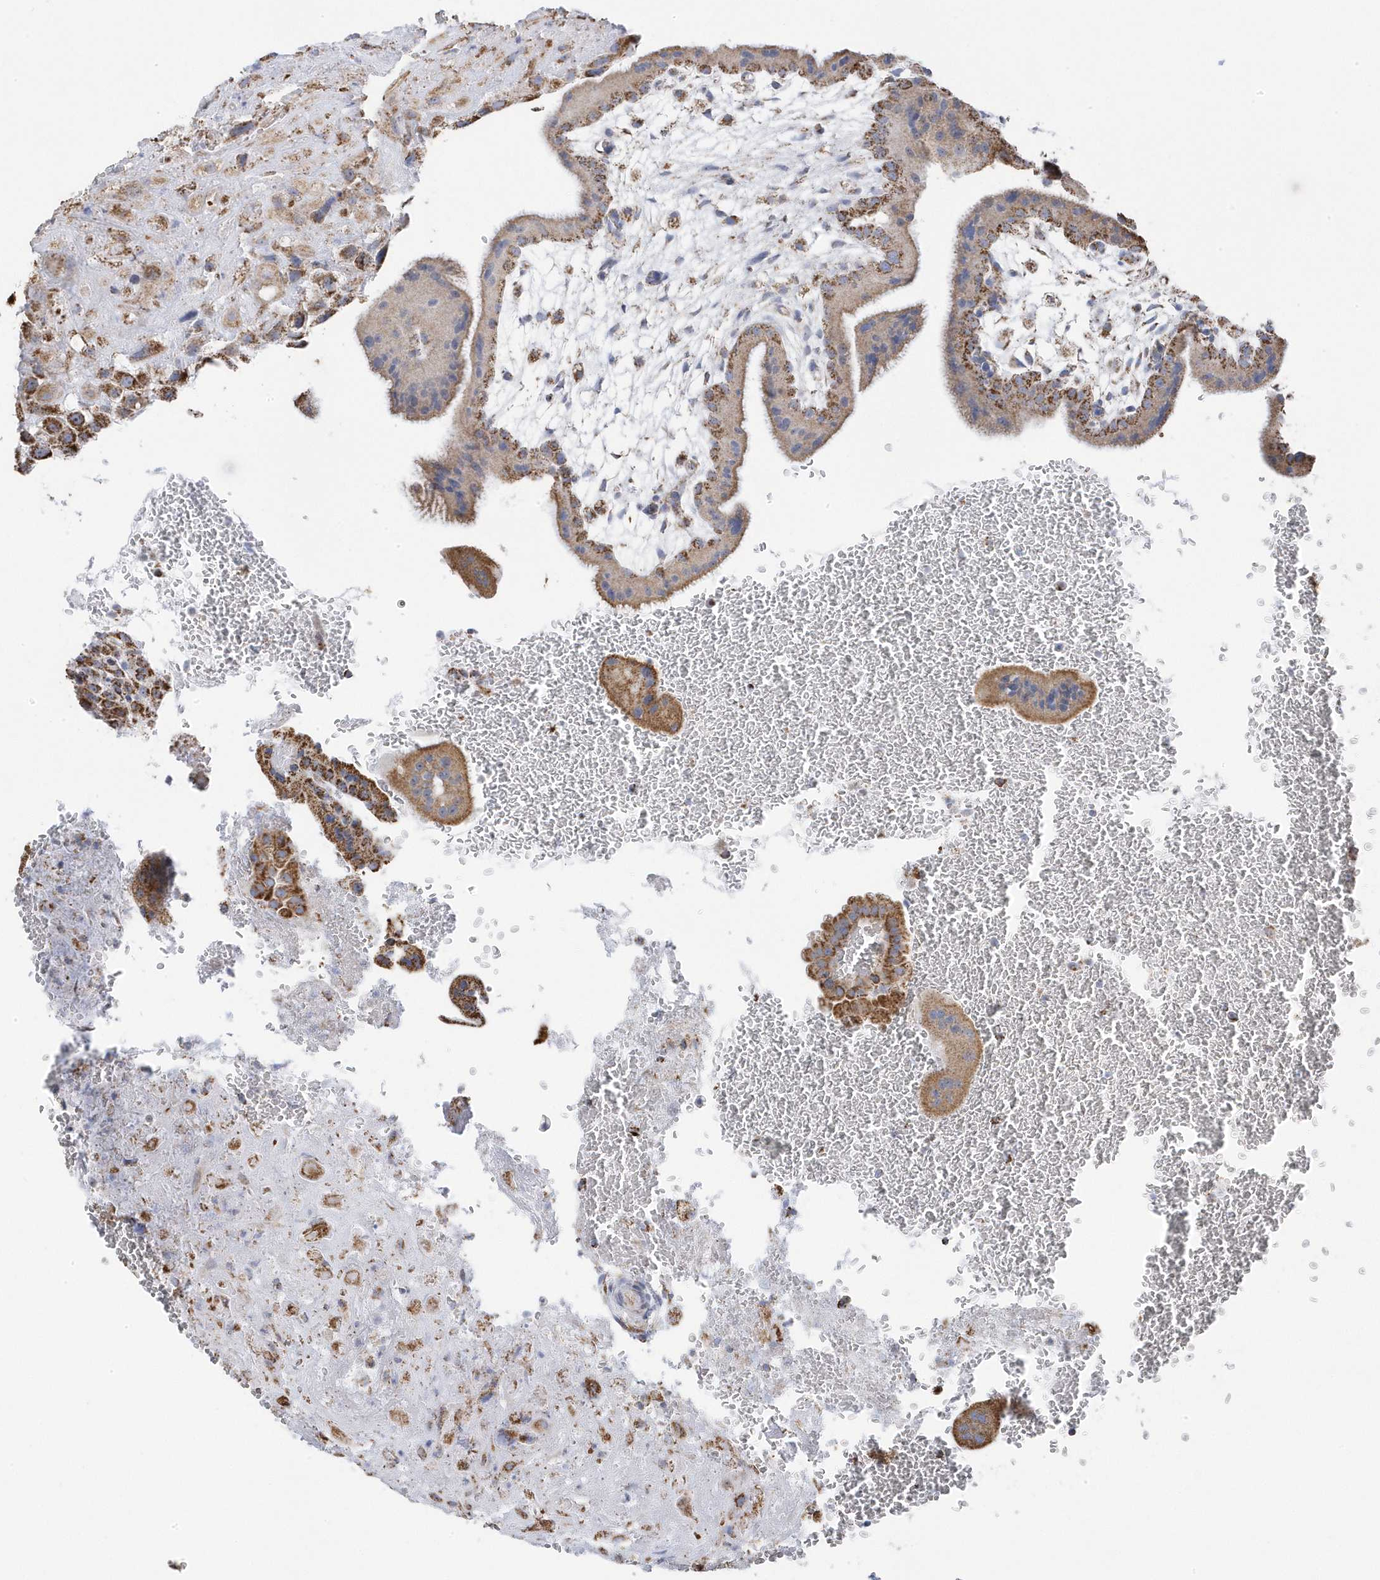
{"staining": {"intensity": "moderate", "quantity": ">75%", "location": "cytoplasmic/membranous"}, "tissue": "placenta", "cell_type": "Decidual cells", "image_type": "normal", "snomed": [{"axis": "morphology", "description": "Normal tissue, NOS"}, {"axis": "topography", "description": "Placenta"}], "caption": "Placenta stained with DAB (3,3'-diaminobenzidine) immunohistochemistry shows medium levels of moderate cytoplasmic/membranous expression in approximately >75% of decidual cells. Using DAB (brown) and hematoxylin (blue) stains, captured at high magnification using brightfield microscopy.", "gene": "GTPBP8", "patient": {"sex": "female", "age": 35}}